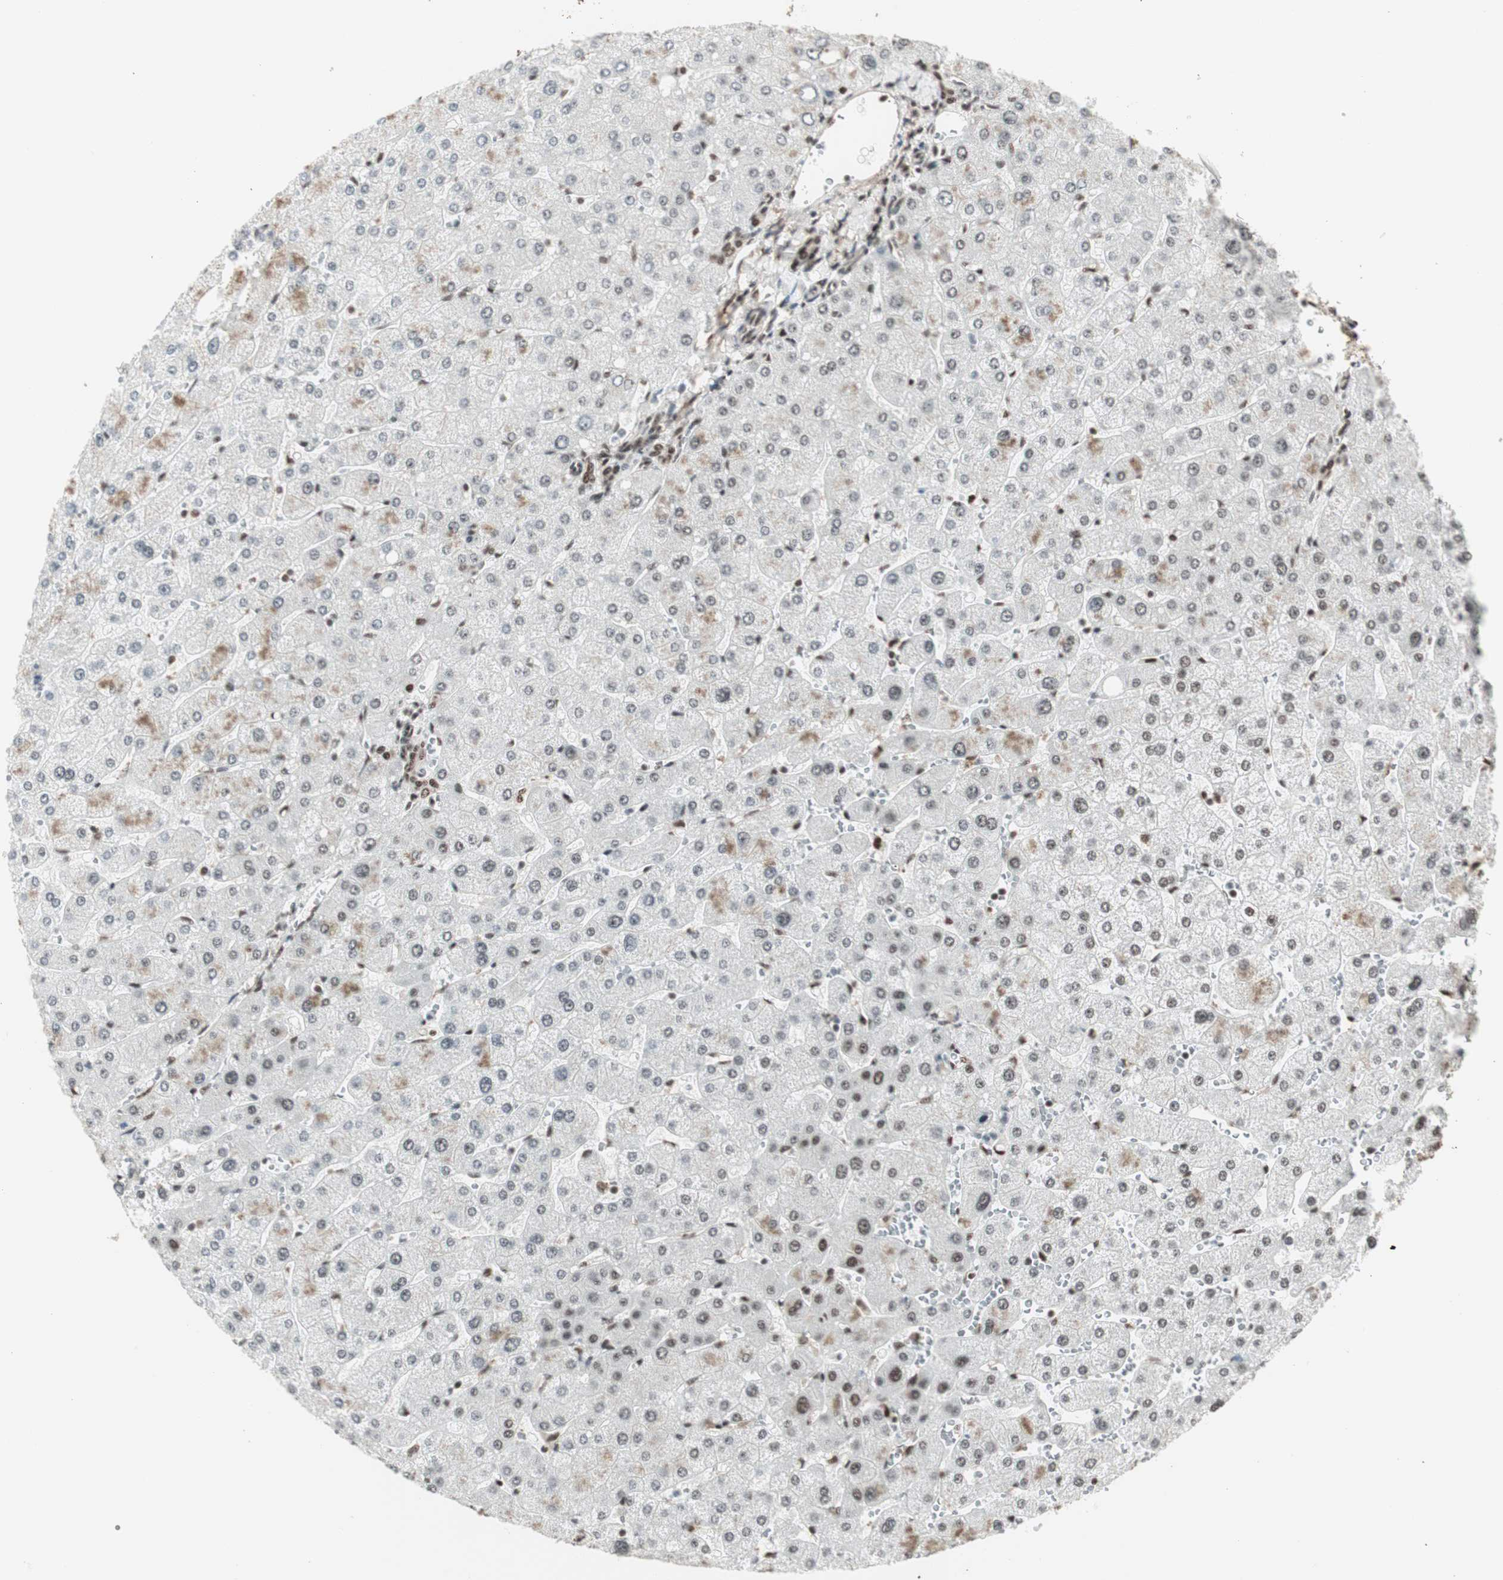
{"staining": {"intensity": "moderate", "quantity": ">75%", "location": "nuclear"}, "tissue": "liver", "cell_type": "Cholangiocytes", "image_type": "normal", "snomed": [{"axis": "morphology", "description": "Normal tissue, NOS"}, {"axis": "topography", "description": "Liver"}], "caption": "A micrograph of liver stained for a protein displays moderate nuclear brown staining in cholangiocytes. Nuclei are stained in blue.", "gene": "HEXIM1", "patient": {"sex": "male", "age": 55}}